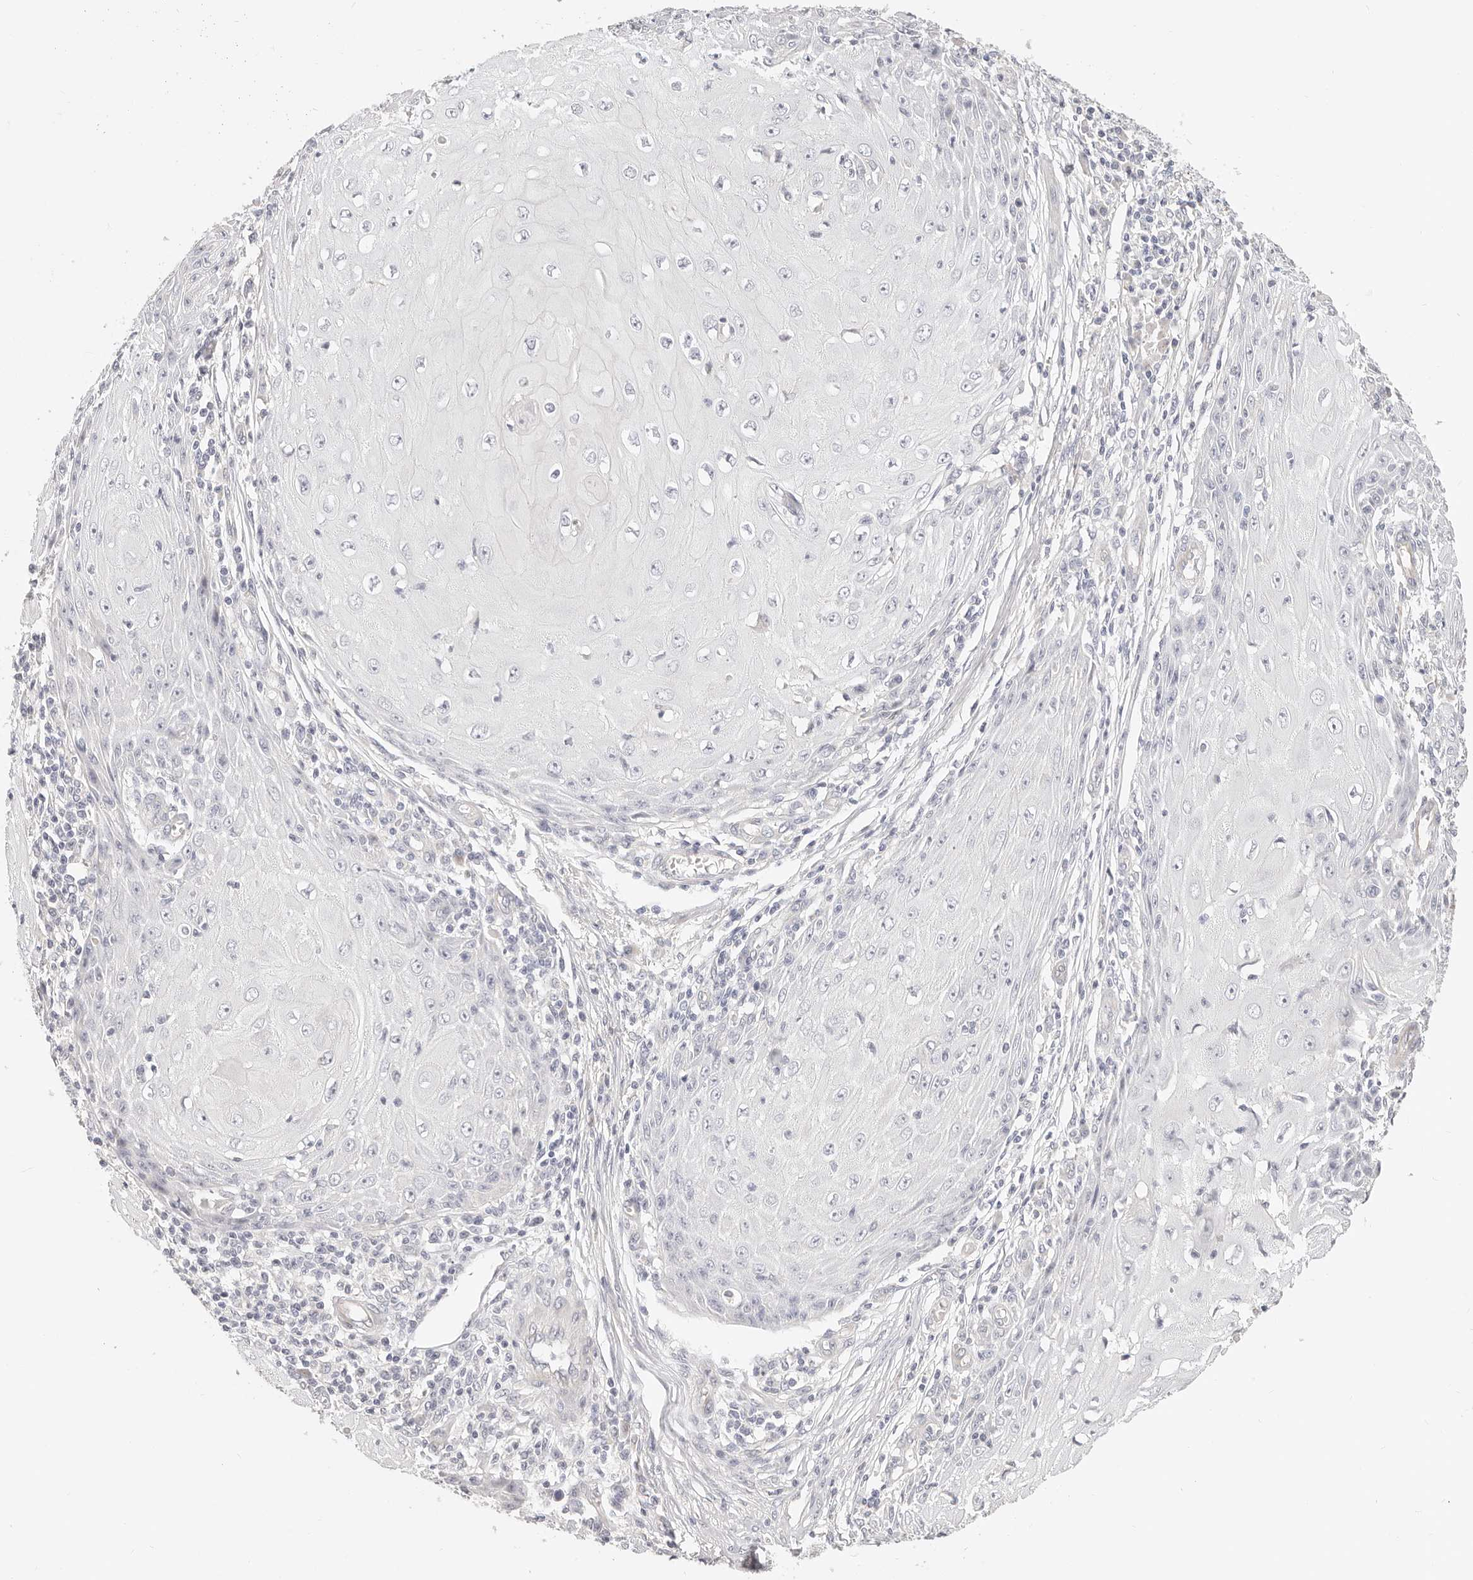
{"staining": {"intensity": "negative", "quantity": "none", "location": "none"}, "tissue": "skin cancer", "cell_type": "Tumor cells", "image_type": "cancer", "snomed": [{"axis": "morphology", "description": "Squamous cell carcinoma, NOS"}, {"axis": "topography", "description": "Skin"}], "caption": "Micrograph shows no significant protein positivity in tumor cells of skin cancer (squamous cell carcinoma).", "gene": "DTNBP1", "patient": {"sex": "female", "age": 73}}